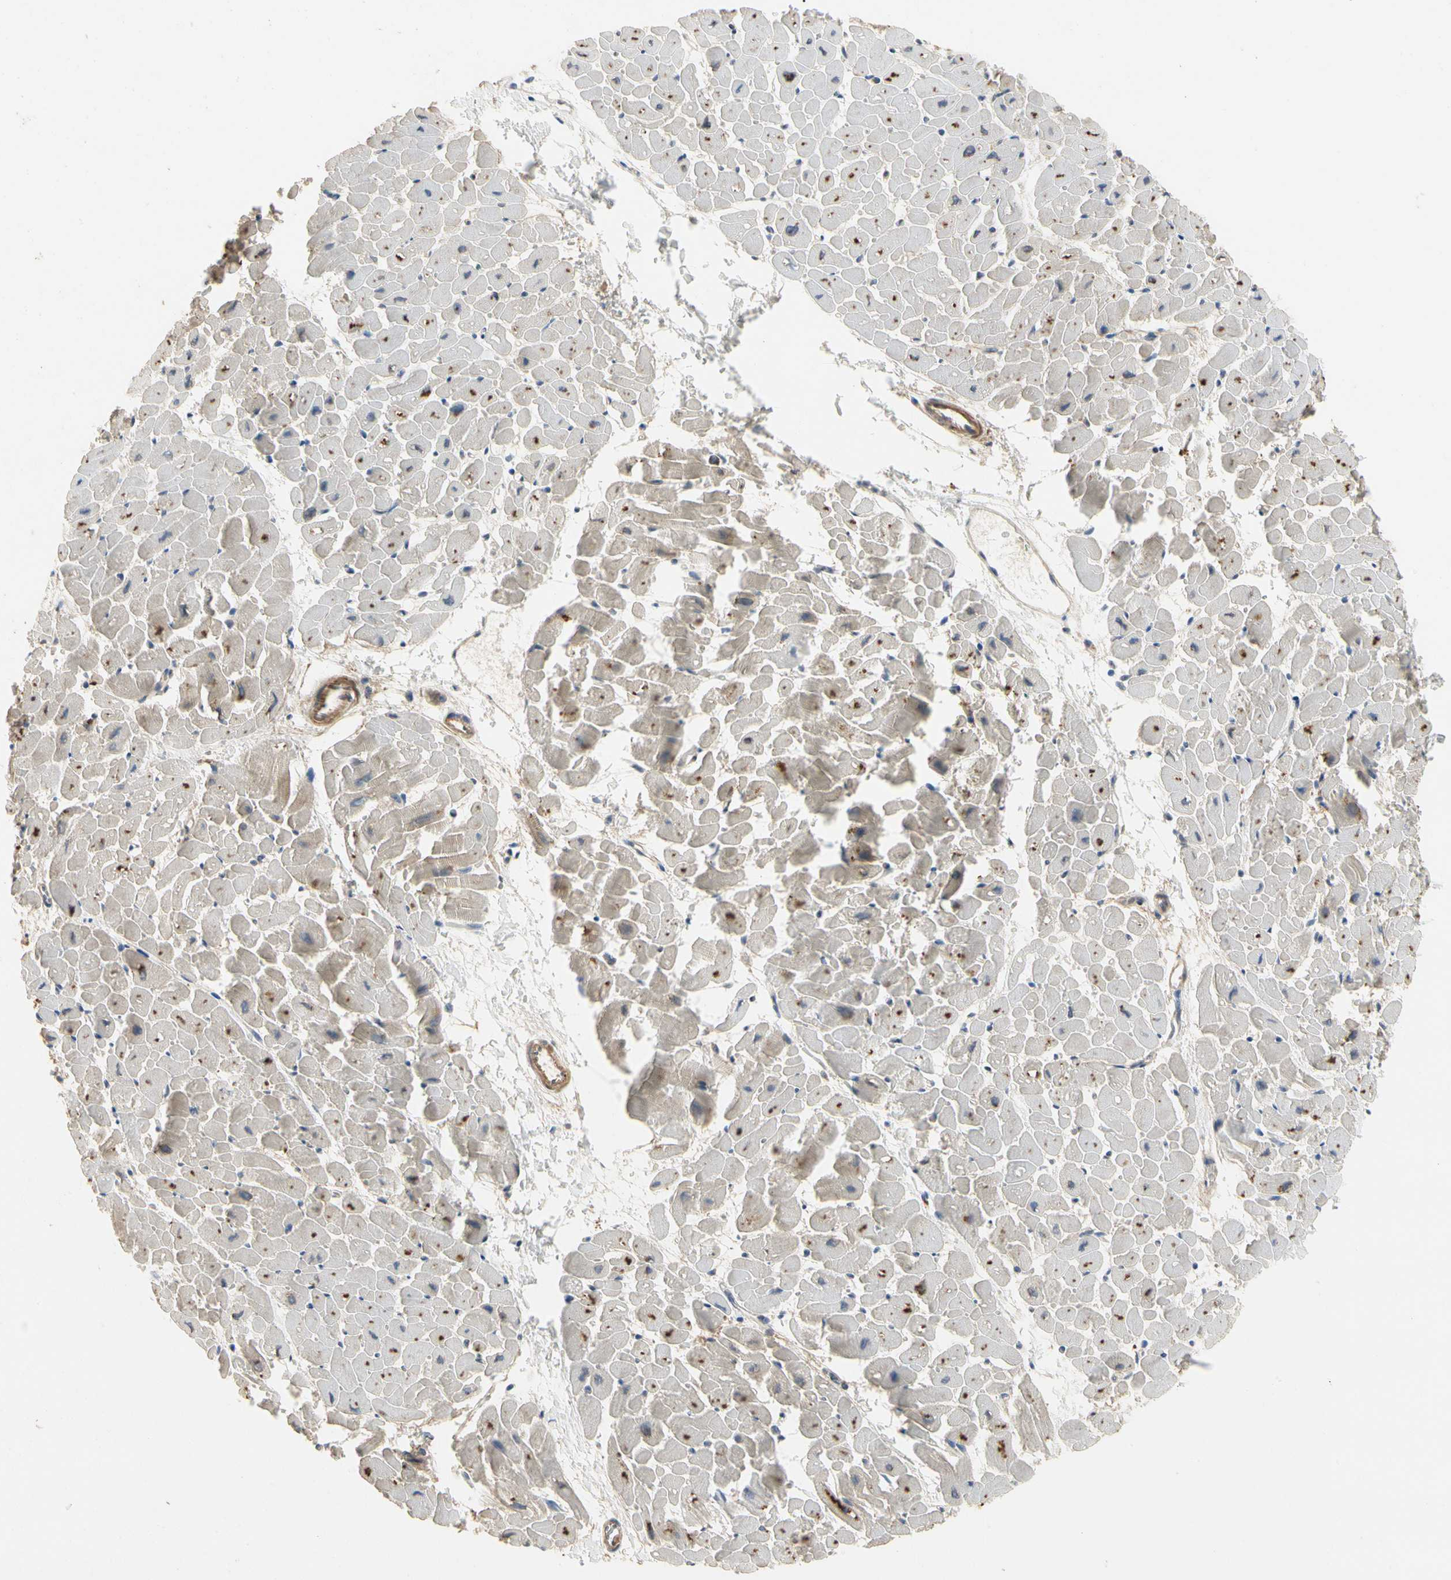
{"staining": {"intensity": "negative", "quantity": "none", "location": "none"}, "tissue": "heart muscle", "cell_type": "Cardiomyocytes", "image_type": "normal", "snomed": [{"axis": "morphology", "description": "Normal tissue, NOS"}, {"axis": "topography", "description": "Heart"}], "caption": "Human heart muscle stained for a protein using immunohistochemistry demonstrates no positivity in cardiomyocytes.", "gene": "CRTAC1", "patient": {"sex": "male", "age": 45}}